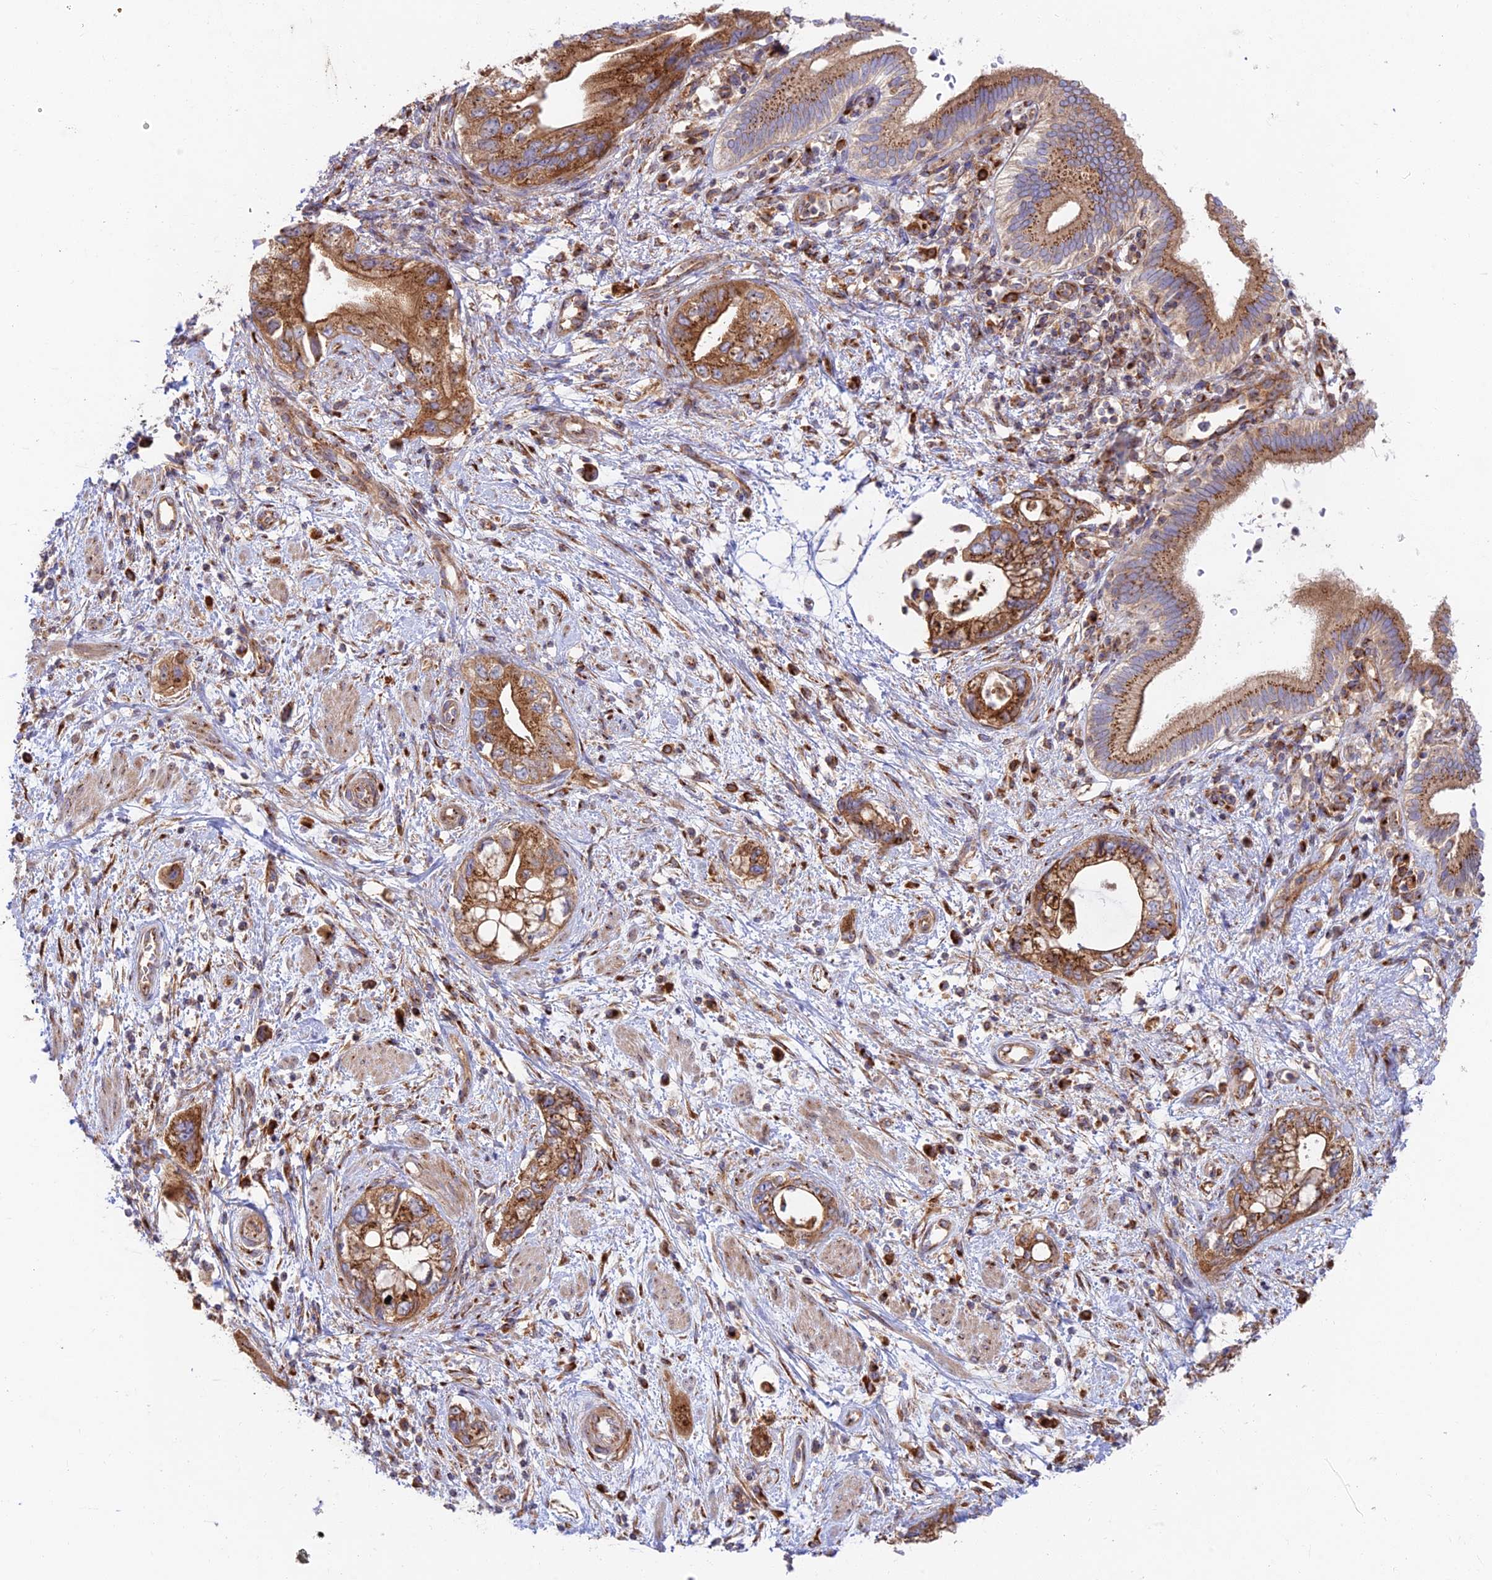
{"staining": {"intensity": "strong", "quantity": ">75%", "location": "cytoplasmic/membranous"}, "tissue": "pancreatic cancer", "cell_type": "Tumor cells", "image_type": "cancer", "snomed": [{"axis": "morphology", "description": "Adenocarcinoma, NOS"}, {"axis": "topography", "description": "Pancreas"}], "caption": "IHC photomicrograph of pancreatic cancer stained for a protein (brown), which displays high levels of strong cytoplasmic/membranous positivity in about >75% of tumor cells.", "gene": "GOLGA3", "patient": {"sex": "female", "age": 73}}